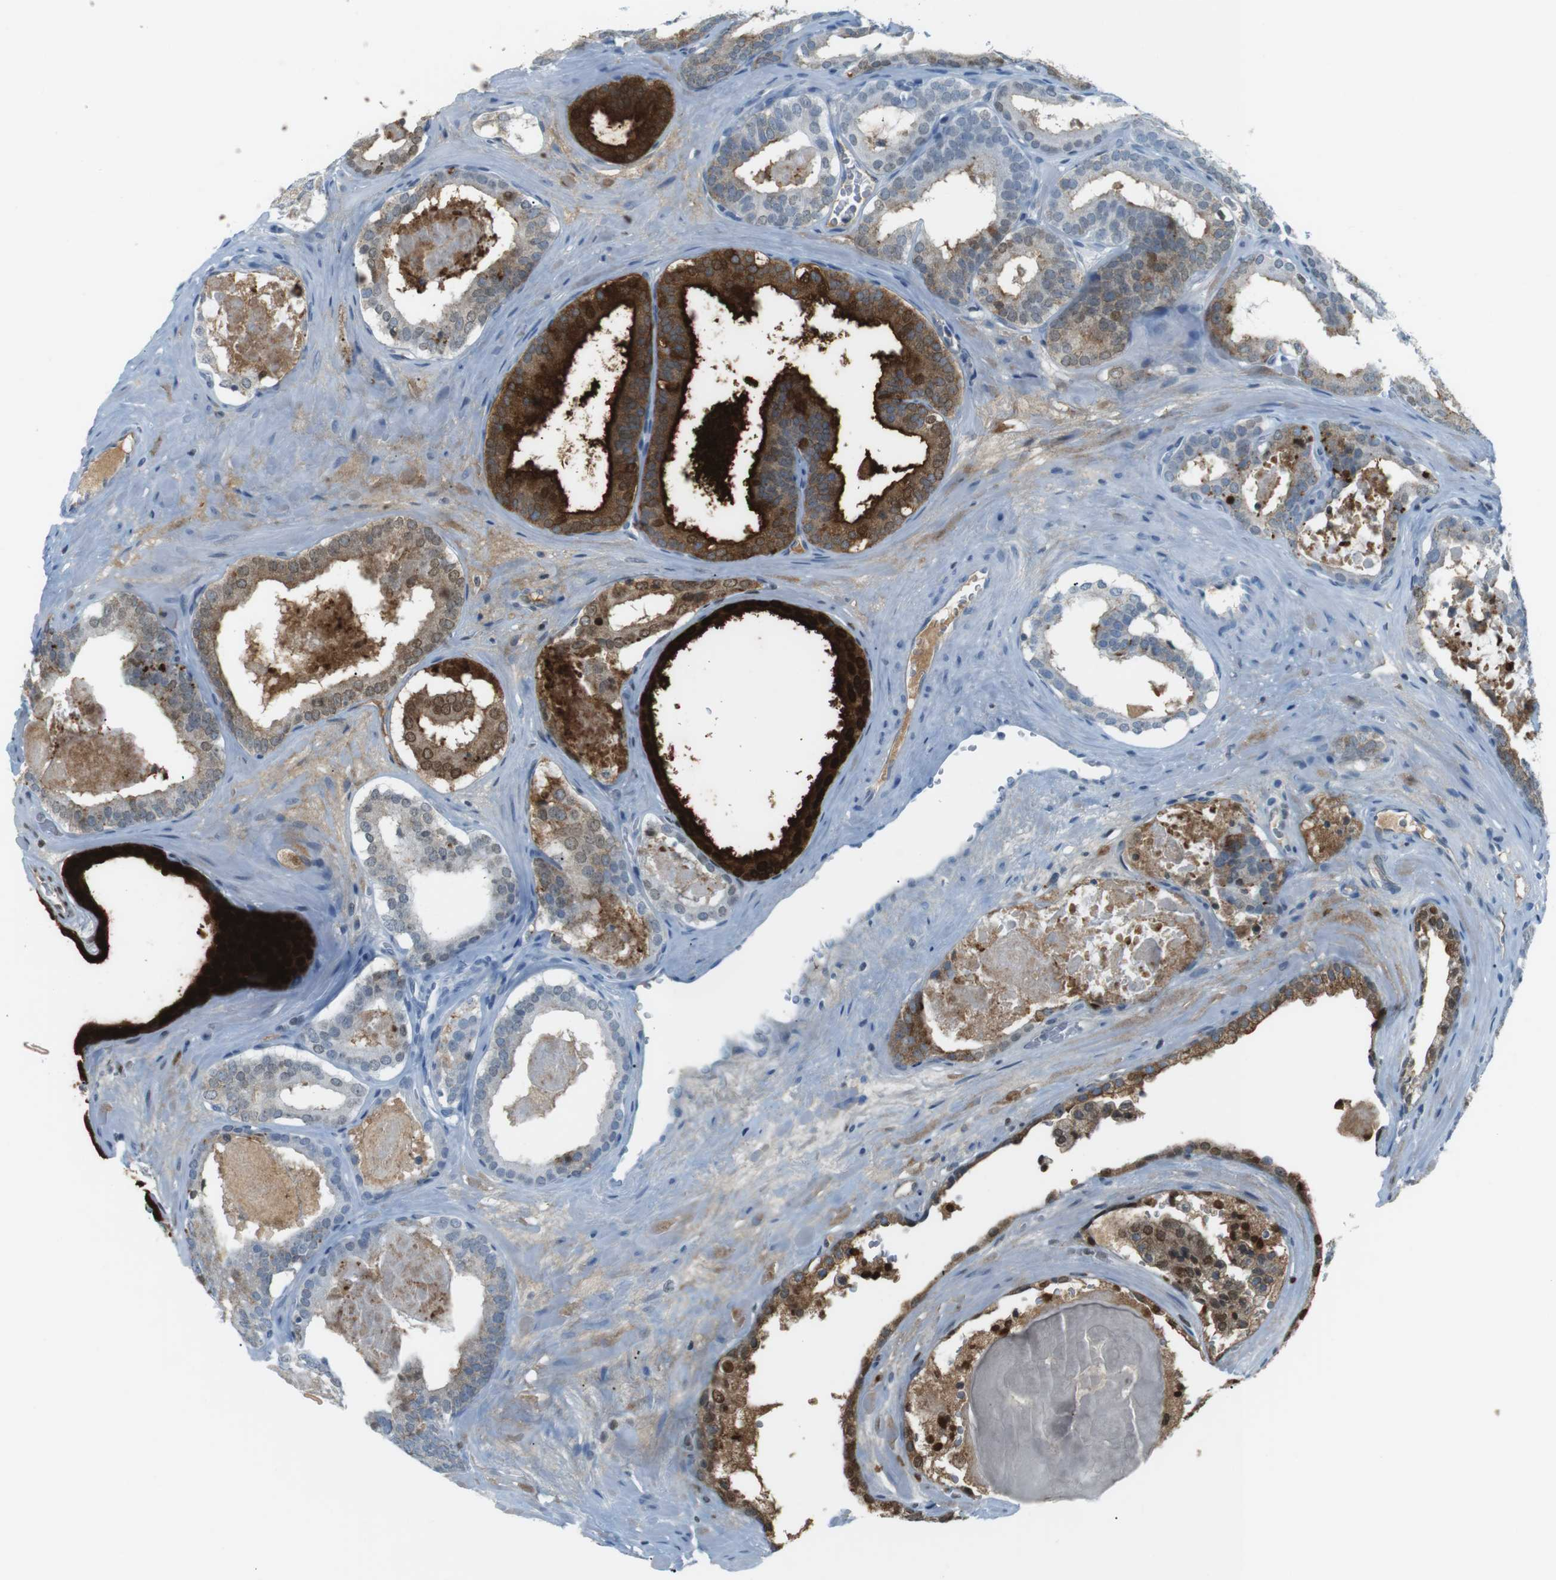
{"staining": {"intensity": "strong", "quantity": ">75%", "location": "cytoplasmic/membranous,nuclear"}, "tissue": "prostate cancer", "cell_type": "Tumor cells", "image_type": "cancer", "snomed": [{"axis": "morphology", "description": "Adenocarcinoma, High grade"}, {"axis": "topography", "description": "Prostate"}], "caption": "Immunohistochemical staining of human prostate cancer displays high levels of strong cytoplasmic/membranous and nuclear positivity in about >75% of tumor cells.", "gene": "AZGP1", "patient": {"sex": "male", "age": 60}}